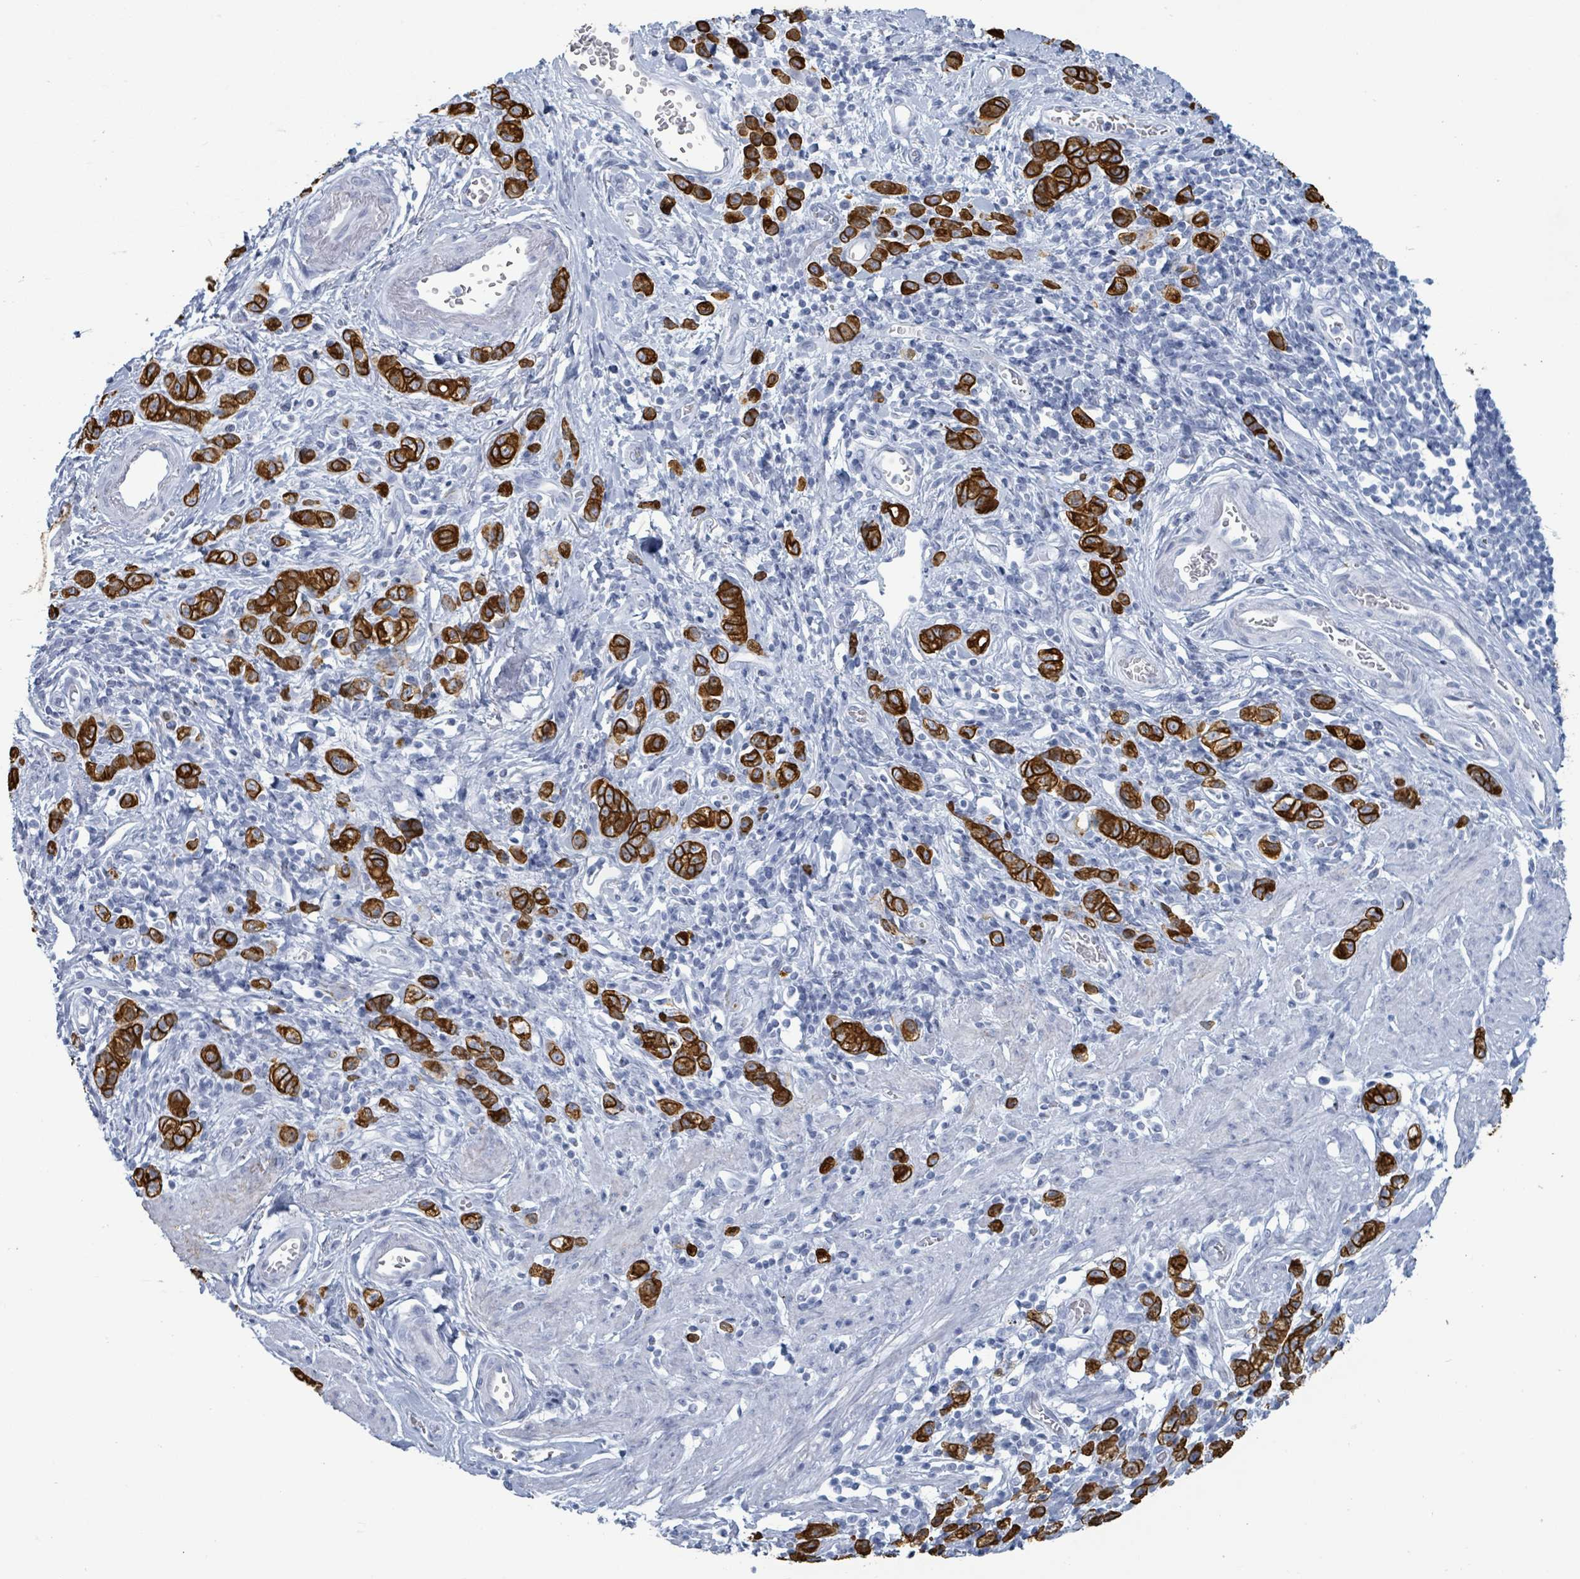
{"staining": {"intensity": "strong", "quantity": ">75%", "location": "cytoplasmic/membranous"}, "tissue": "stomach cancer", "cell_type": "Tumor cells", "image_type": "cancer", "snomed": [{"axis": "morphology", "description": "Adenocarcinoma, NOS"}, {"axis": "topography", "description": "Stomach"}], "caption": "Protein analysis of stomach cancer (adenocarcinoma) tissue exhibits strong cytoplasmic/membranous staining in approximately >75% of tumor cells.", "gene": "KRT8", "patient": {"sex": "male", "age": 77}}